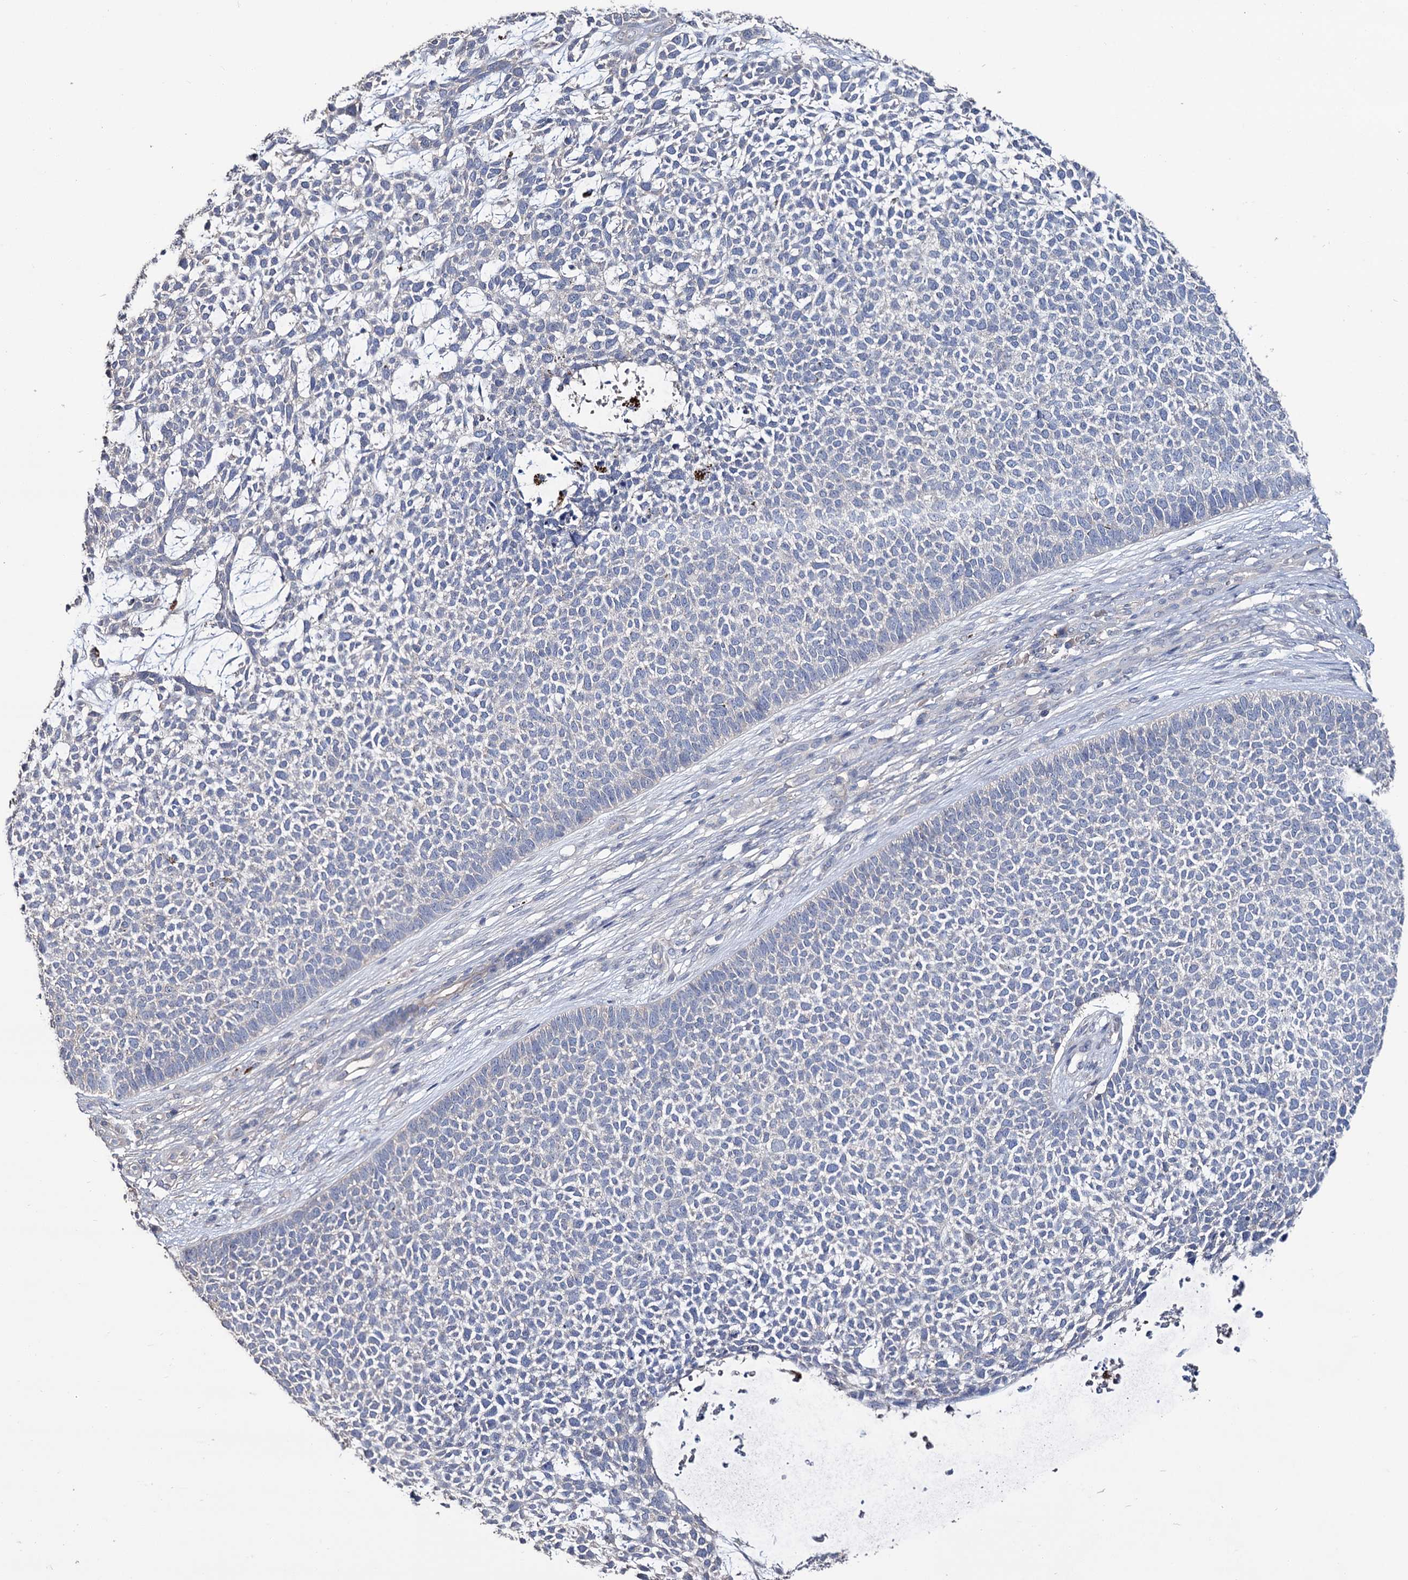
{"staining": {"intensity": "negative", "quantity": "none", "location": "none"}, "tissue": "skin cancer", "cell_type": "Tumor cells", "image_type": "cancer", "snomed": [{"axis": "morphology", "description": "Basal cell carcinoma"}, {"axis": "topography", "description": "Skin"}], "caption": "A high-resolution histopathology image shows IHC staining of skin basal cell carcinoma, which displays no significant expression in tumor cells. (Immunohistochemistry, brightfield microscopy, high magnification).", "gene": "EPB41L5", "patient": {"sex": "female", "age": 84}}